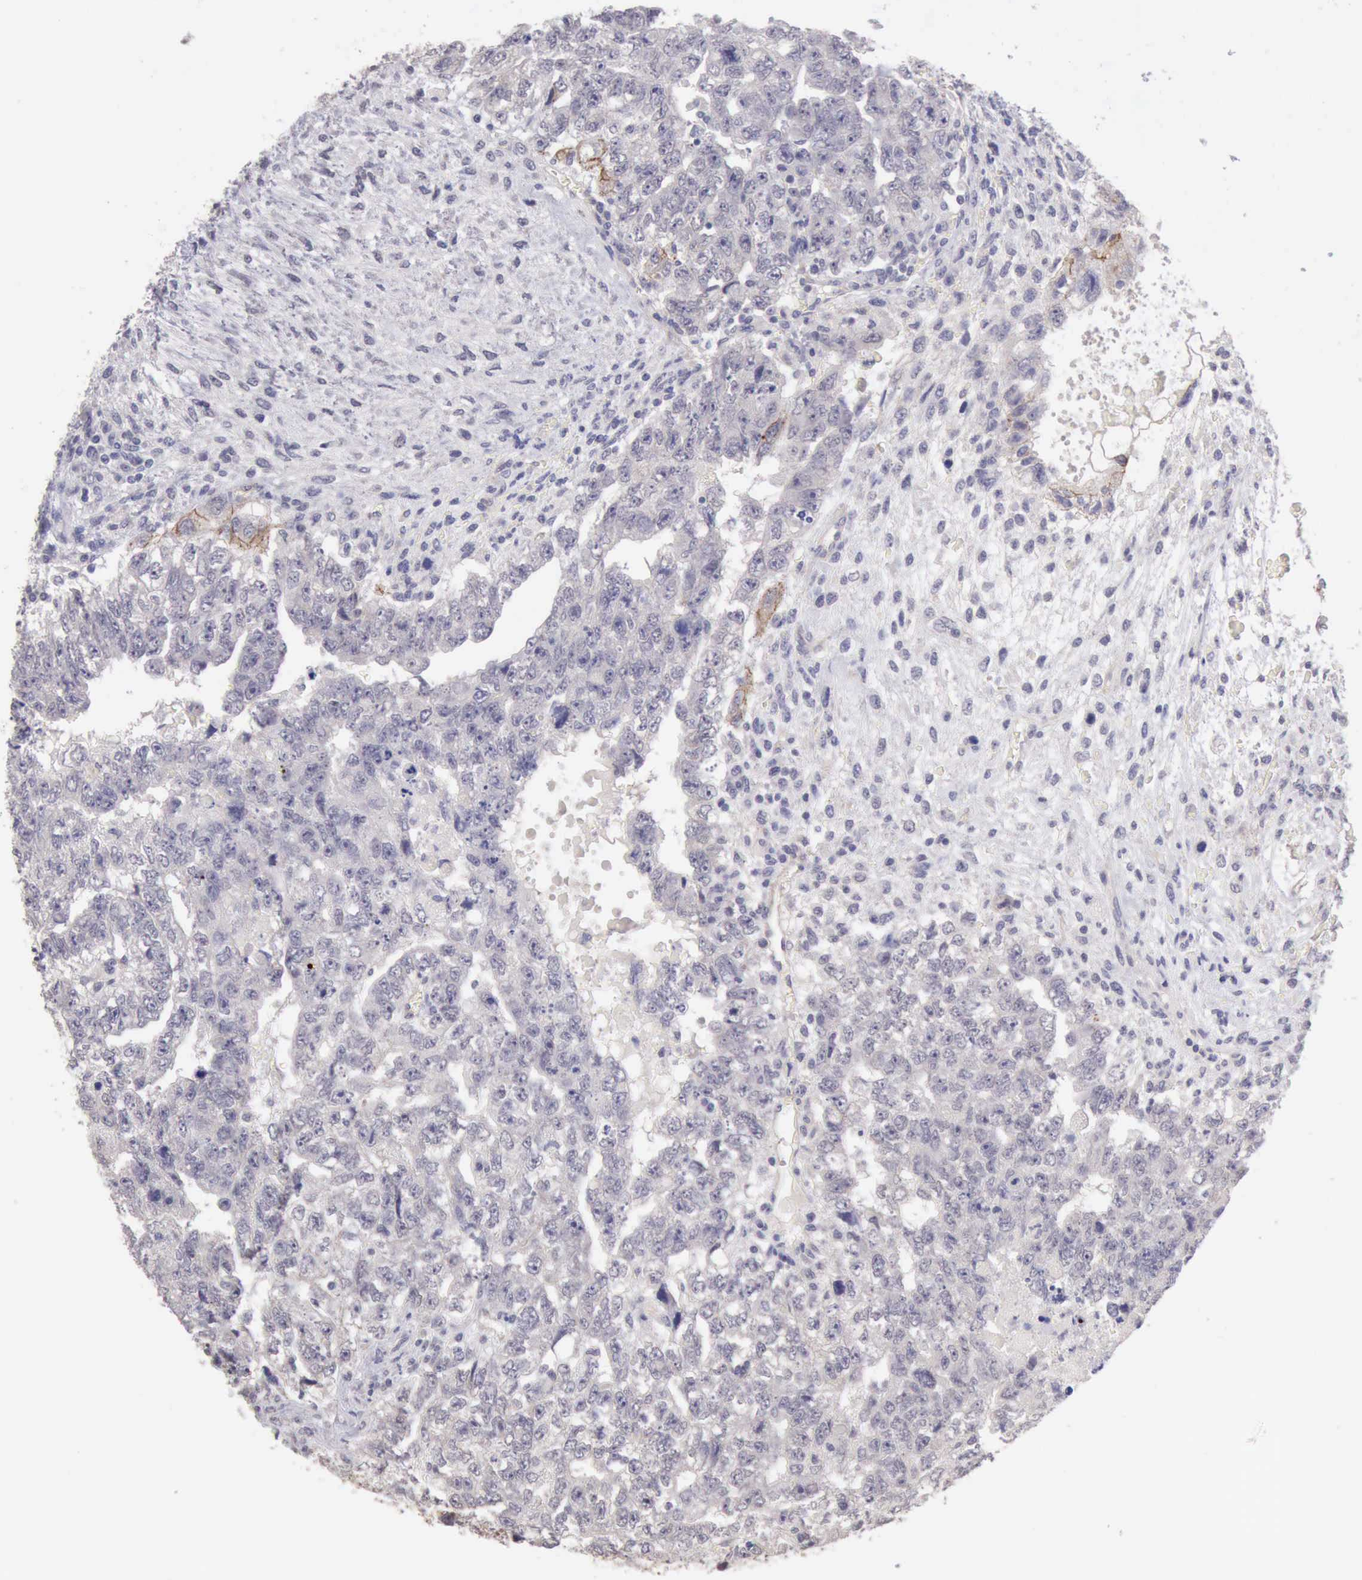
{"staining": {"intensity": "negative", "quantity": "none", "location": "none"}, "tissue": "testis cancer", "cell_type": "Tumor cells", "image_type": "cancer", "snomed": [{"axis": "morphology", "description": "Carcinoma, Embryonal, NOS"}, {"axis": "topography", "description": "Testis"}], "caption": "IHC photomicrograph of neoplastic tissue: human testis embryonal carcinoma stained with DAB (3,3'-diaminobenzidine) displays no significant protein expression in tumor cells.", "gene": "KCND1", "patient": {"sex": "male", "age": 36}}